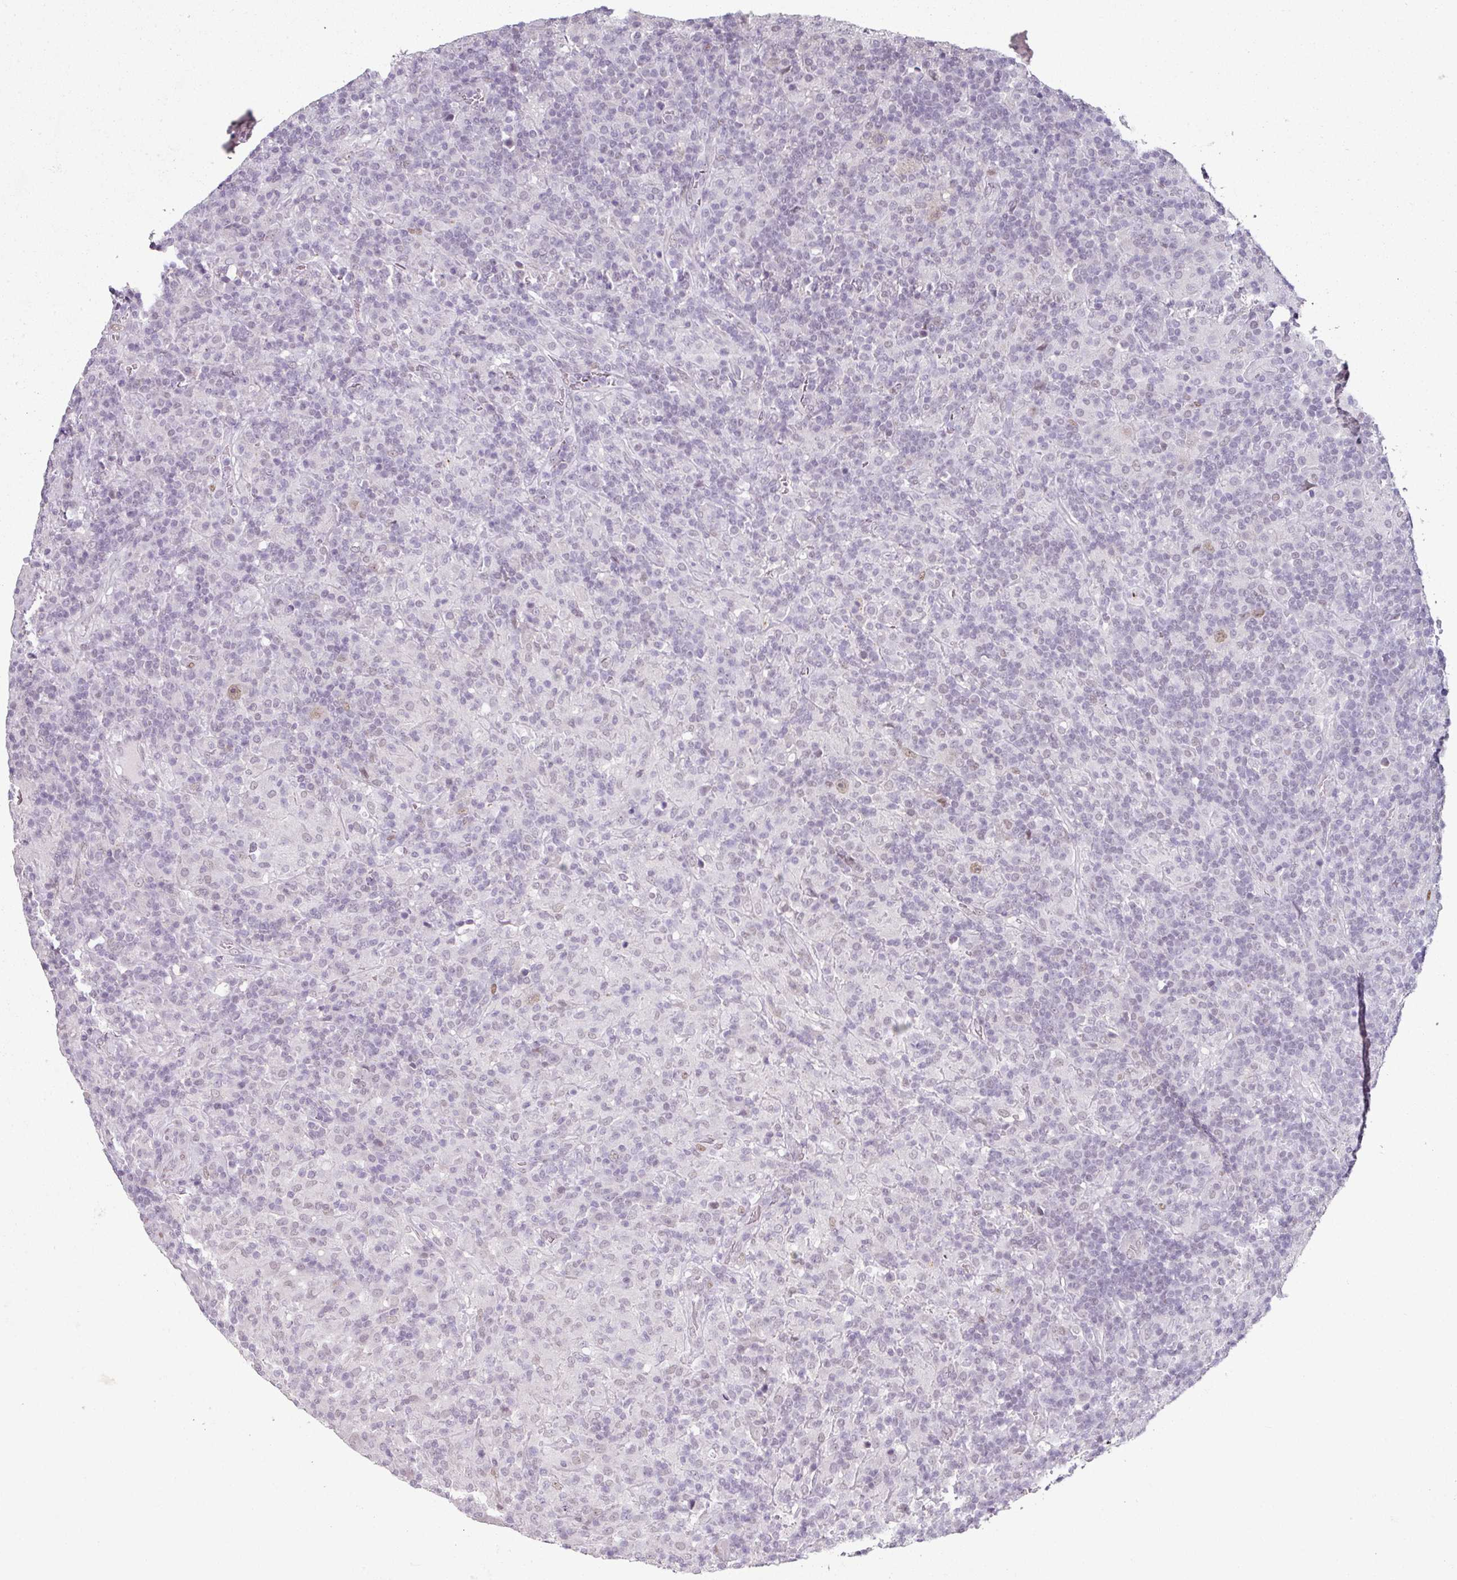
{"staining": {"intensity": "weak", "quantity": ">75%", "location": "nuclear"}, "tissue": "lymphoma", "cell_type": "Tumor cells", "image_type": "cancer", "snomed": [{"axis": "morphology", "description": "Hodgkin's disease, NOS"}, {"axis": "topography", "description": "Lymph node"}], "caption": "Immunohistochemistry (IHC) (DAB (3,3'-diaminobenzidine)) staining of human Hodgkin's disease reveals weak nuclear protein expression in about >75% of tumor cells.", "gene": "ELK1", "patient": {"sex": "male", "age": 70}}